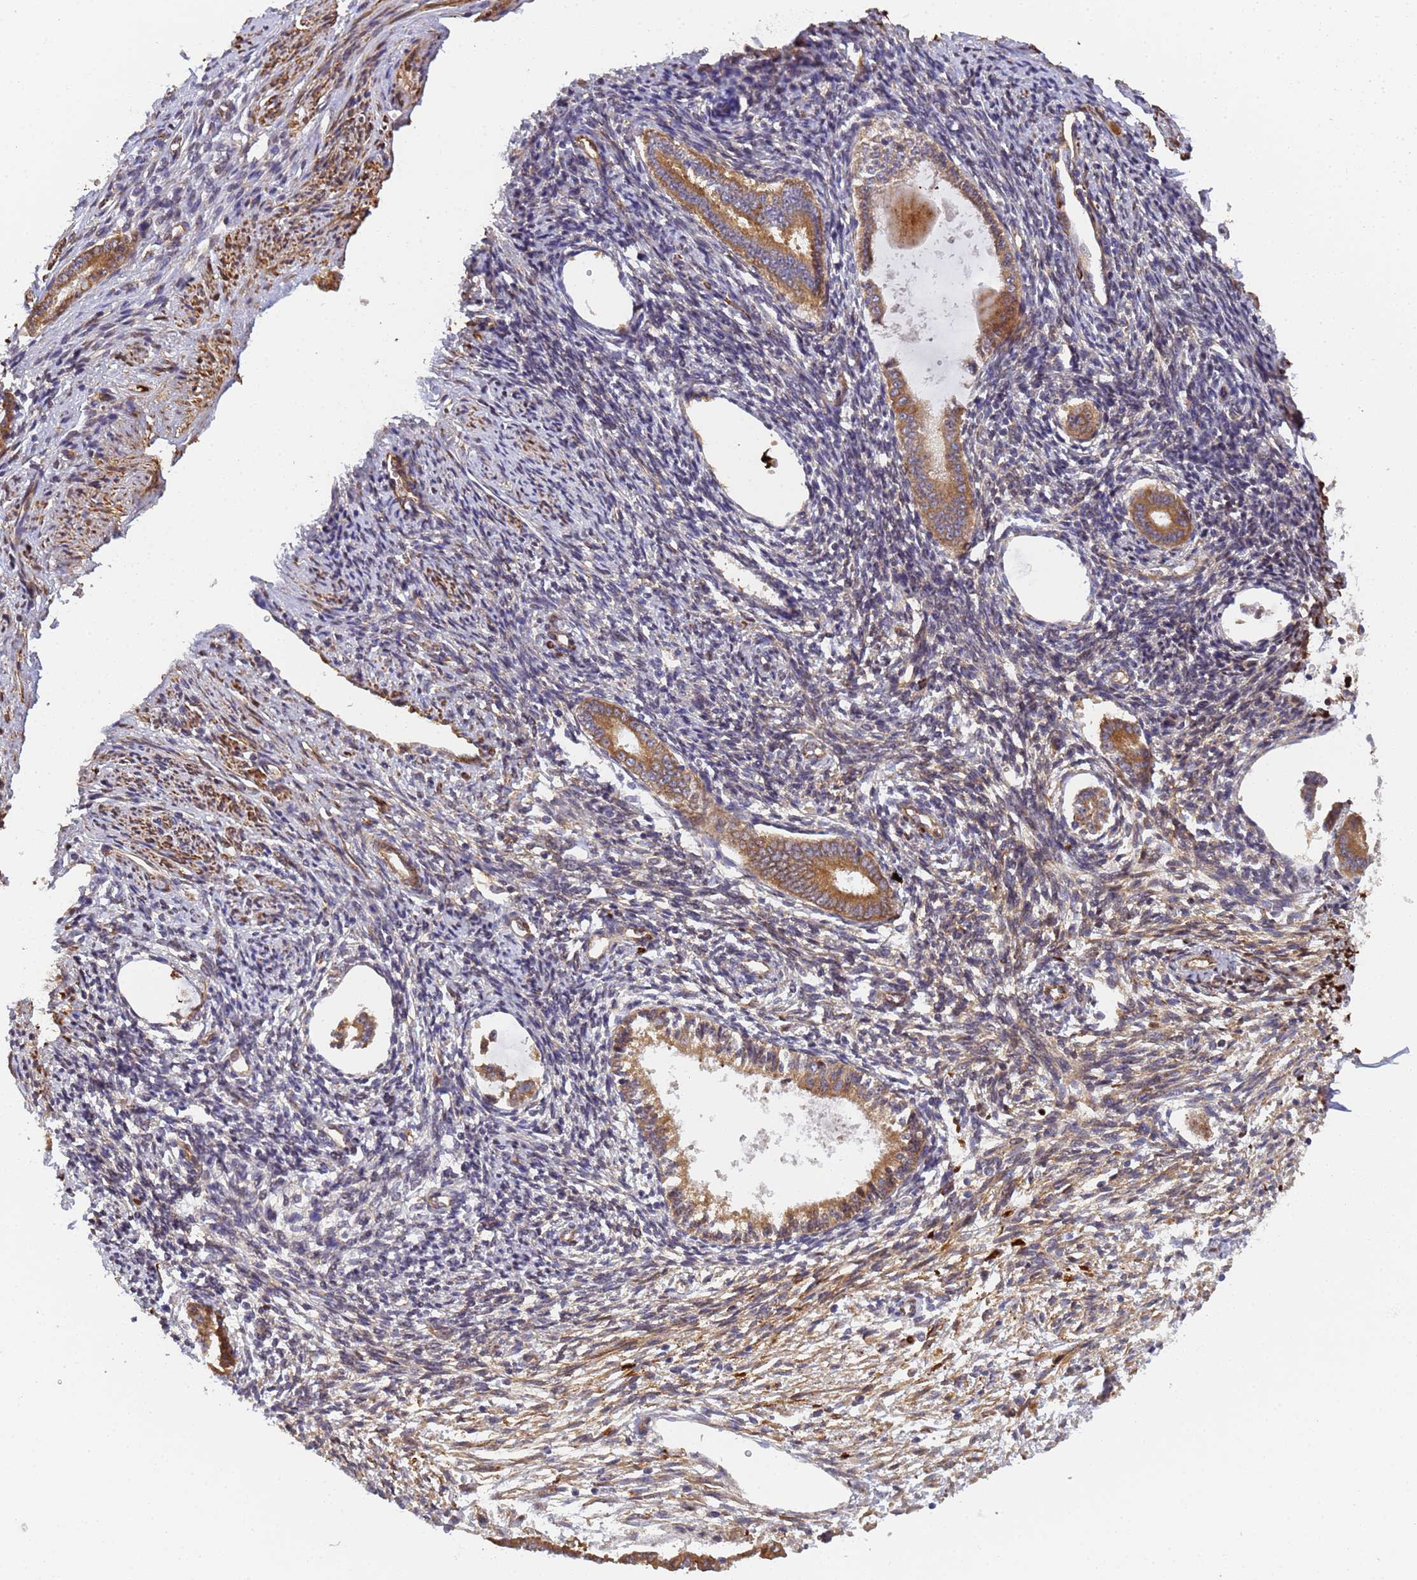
{"staining": {"intensity": "weak", "quantity": "<25%", "location": "cytoplasmic/membranous"}, "tissue": "endometrium", "cell_type": "Cells in endometrial stroma", "image_type": "normal", "snomed": [{"axis": "morphology", "description": "Normal tissue, NOS"}, {"axis": "topography", "description": "Endometrium"}], "caption": "Cells in endometrial stroma show no significant protein positivity in benign endometrium. Nuclei are stained in blue.", "gene": "RALGAPA2", "patient": {"sex": "female", "age": 56}}